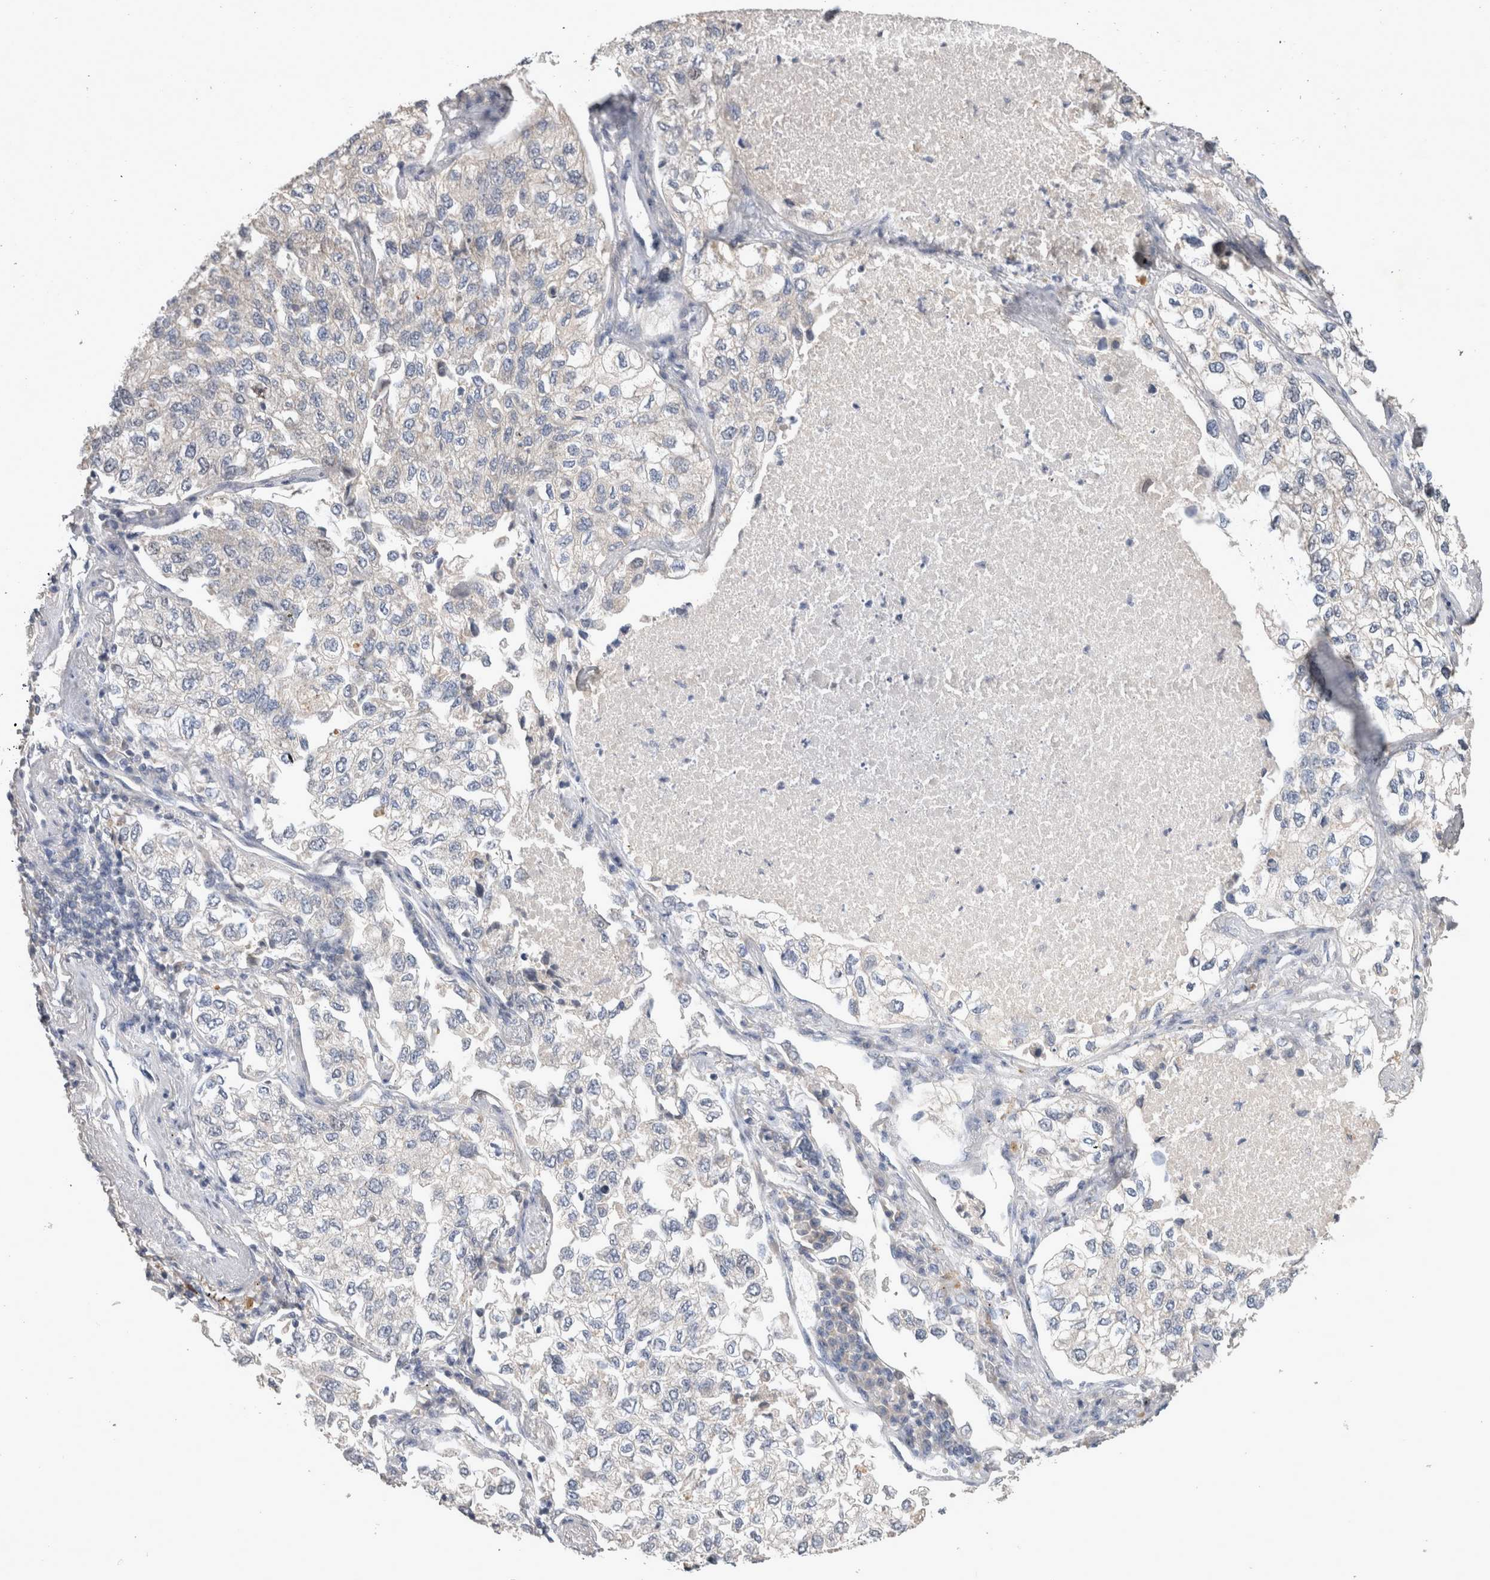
{"staining": {"intensity": "negative", "quantity": "none", "location": "none"}, "tissue": "lung cancer", "cell_type": "Tumor cells", "image_type": "cancer", "snomed": [{"axis": "morphology", "description": "Adenocarcinoma, NOS"}, {"axis": "topography", "description": "Lung"}], "caption": "This is an immunohistochemistry (IHC) micrograph of lung cancer. There is no expression in tumor cells.", "gene": "SLC22A11", "patient": {"sex": "male", "age": 63}}